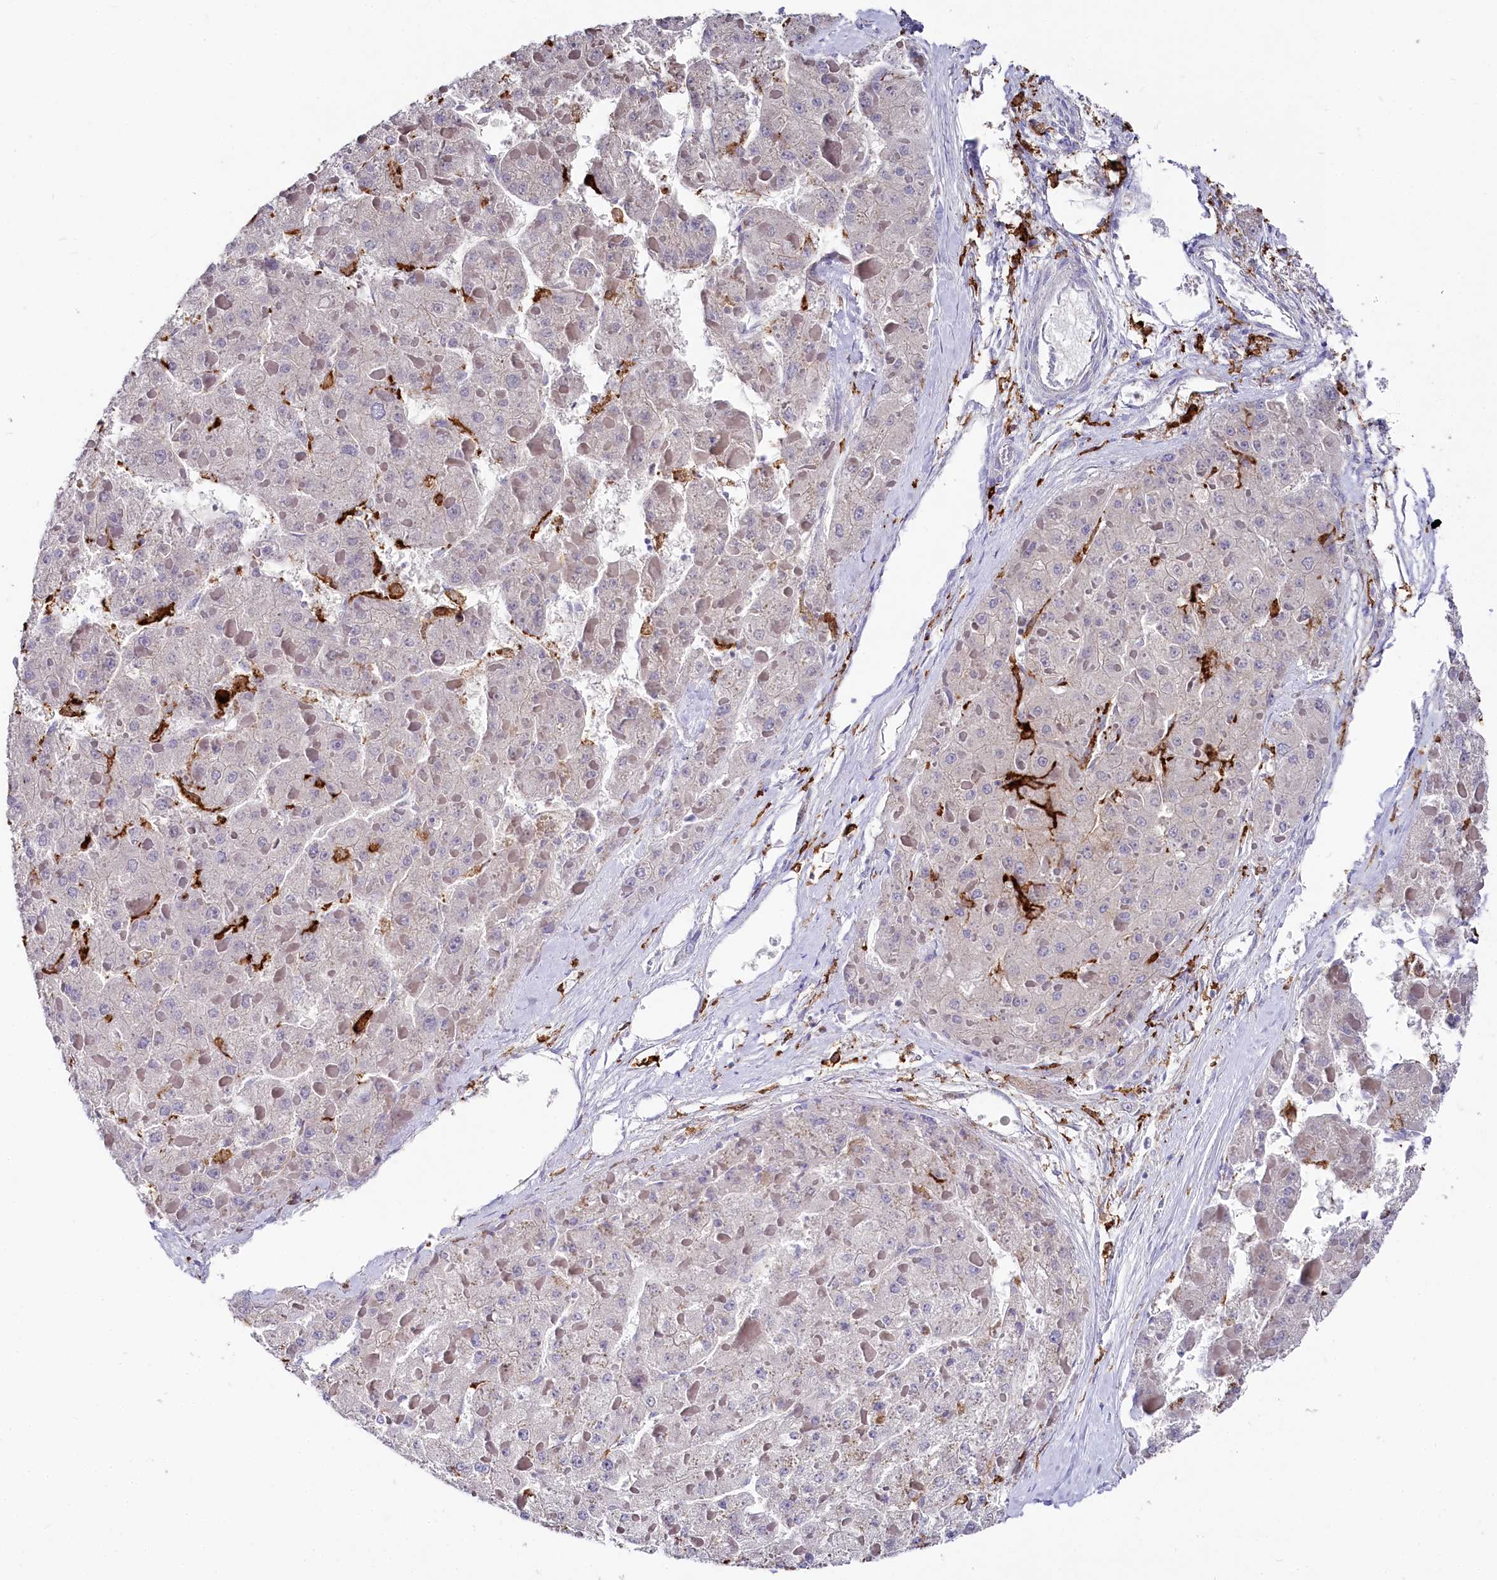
{"staining": {"intensity": "negative", "quantity": "none", "location": "none"}, "tissue": "liver cancer", "cell_type": "Tumor cells", "image_type": "cancer", "snomed": [{"axis": "morphology", "description": "Carcinoma, Hepatocellular, NOS"}, {"axis": "topography", "description": "Liver"}], "caption": "This is a image of immunohistochemistry (IHC) staining of liver hepatocellular carcinoma, which shows no expression in tumor cells.", "gene": "CLEC4M", "patient": {"sex": "female", "age": 73}}